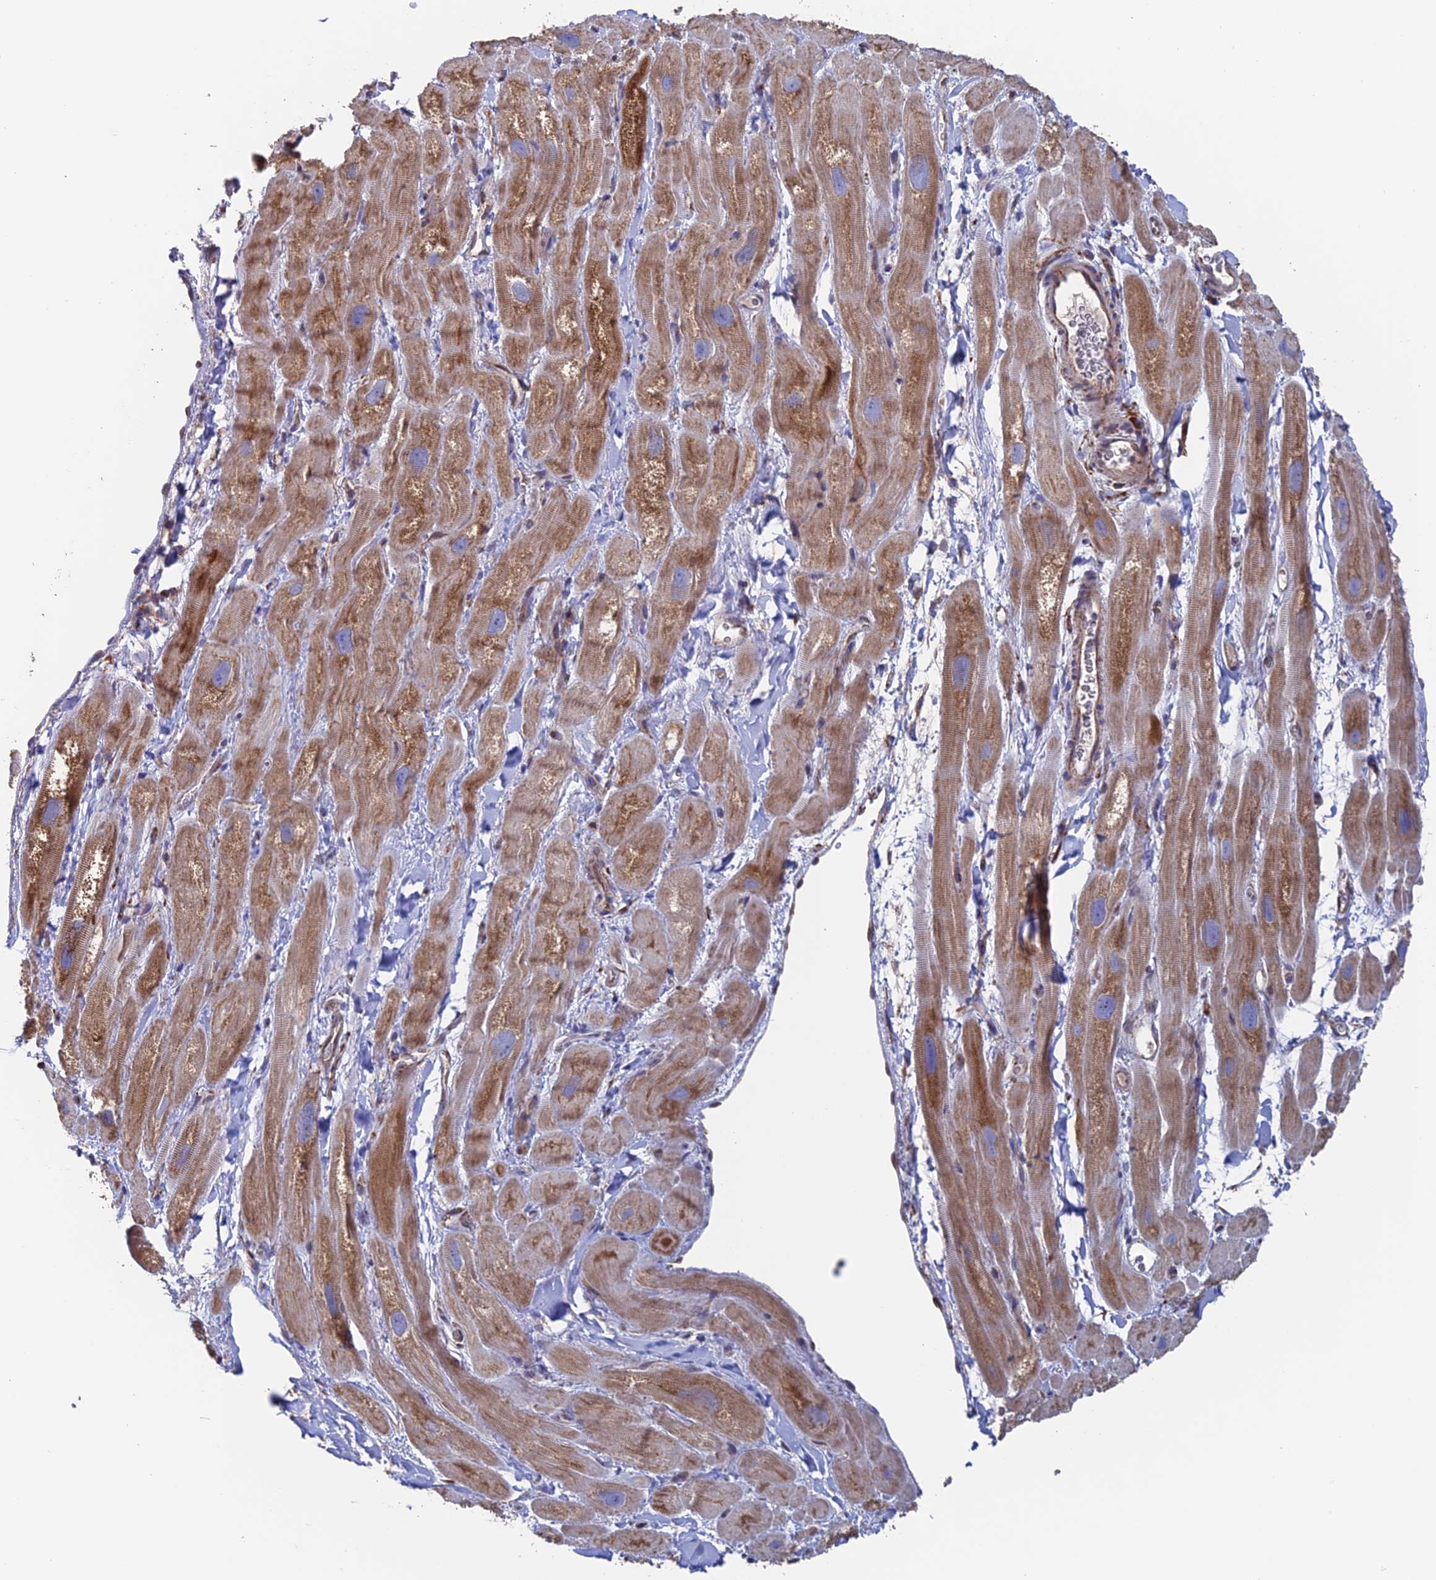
{"staining": {"intensity": "moderate", "quantity": "25%-75%", "location": "cytoplasmic/membranous"}, "tissue": "heart muscle", "cell_type": "Cardiomyocytes", "image_type": "normal", "snomed": [{"axis": "morphology", "description": "Normal tissue, NOS"}, {"axis": "topography", "description": "Heart"}], "caption": "A micrograph of heart muscle stained for a protein shows moderate cytoplasmic/membranous brown staining in cardiomyocytes.", "gene": "DTYMK", "patient": {"sex": "male", "age": 49}}